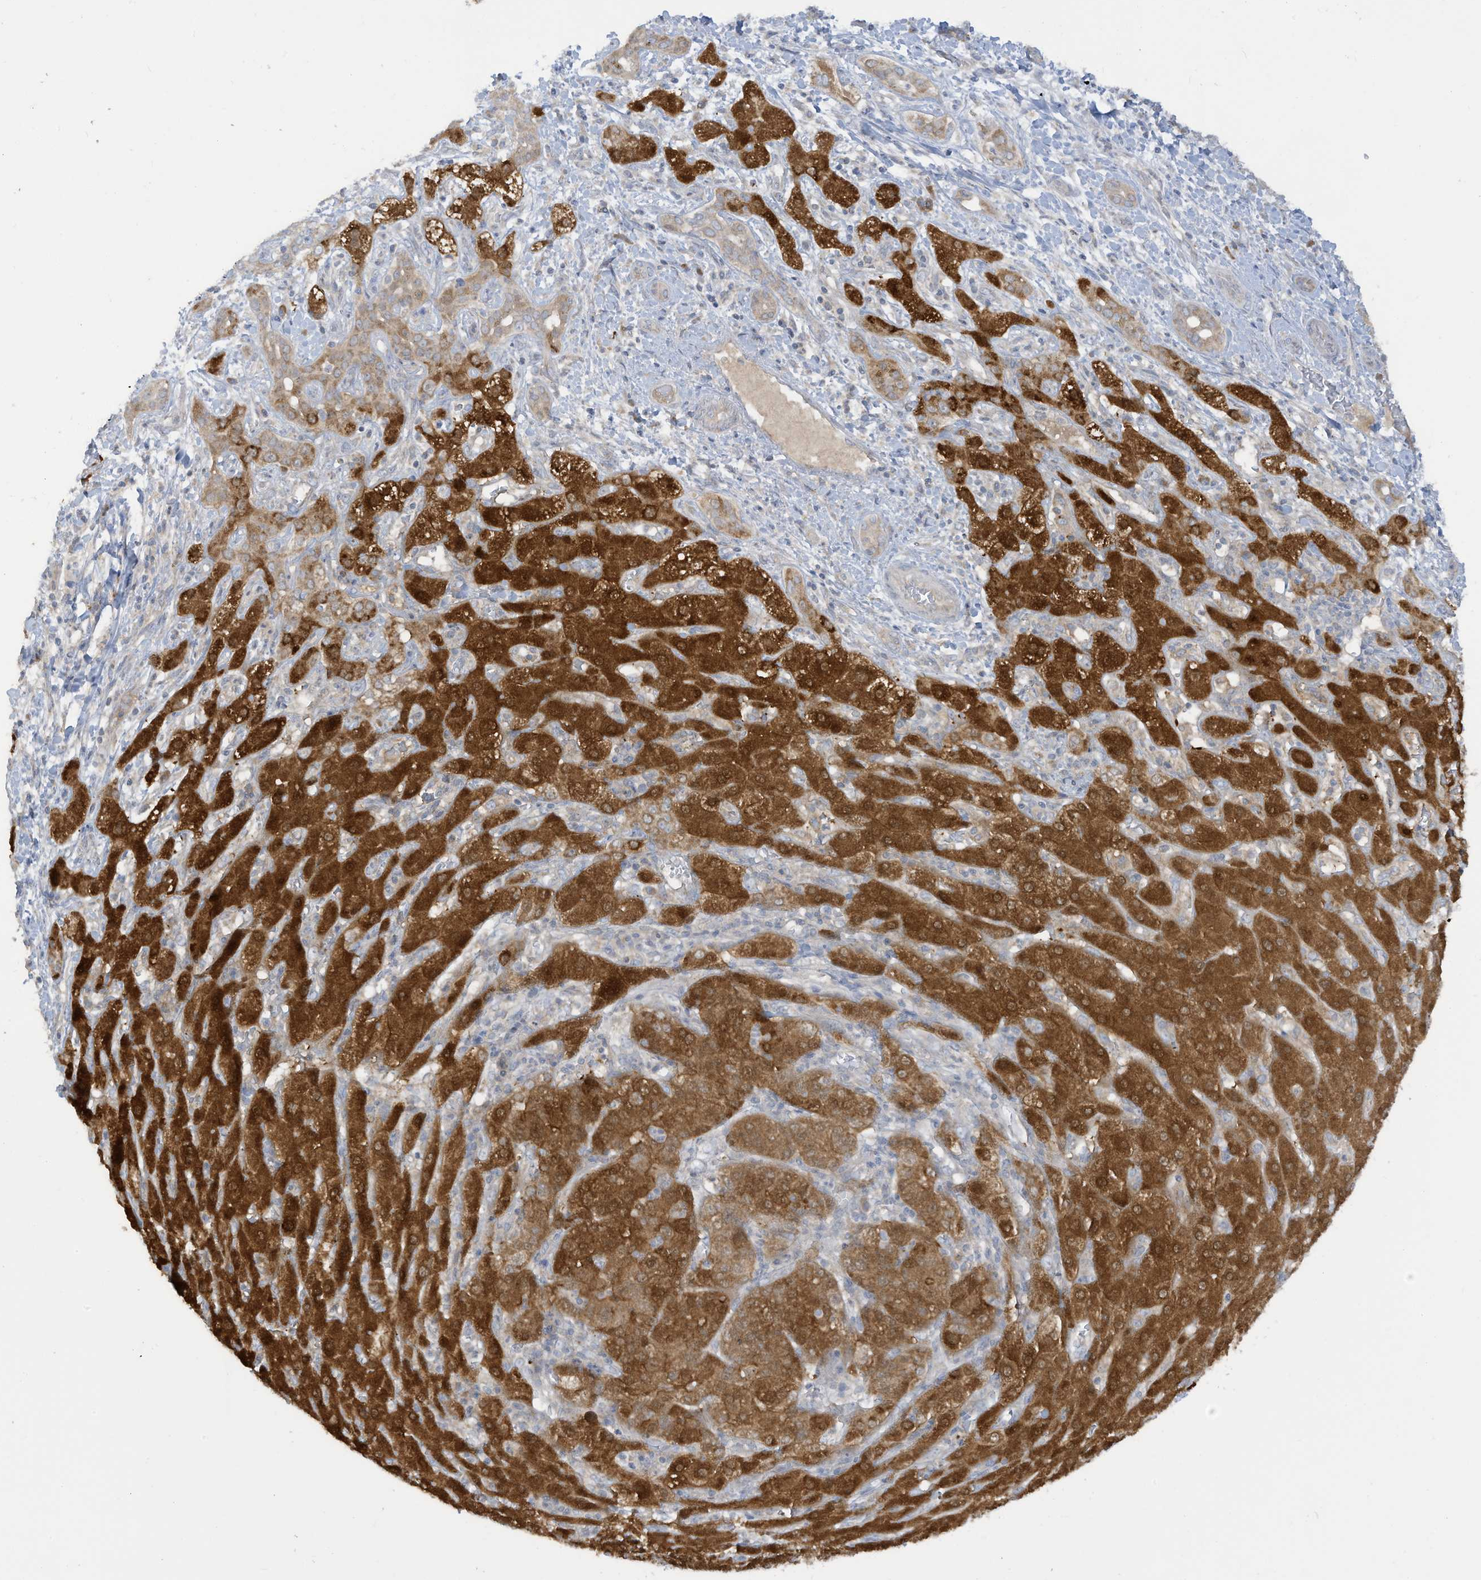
{"staining": {"intensity": "moderate", "quantity": ">75%", "location": "cytoplasmic/membranous"}, "tissue": "liver cancer", "cell_type": "Tumor cells", "image_type": "cancer", "snomed": [{"axis": "morphology", "description": "Carcinoma, Hepatocellular, NOS"}, {"axis": "topography", "description": "Liver"}], "caption": "Human liver hepatocellular carcinoma stained with a brown dye demonstrates moderate cytoplasmic/membranous positive positivity in approximately >75% of tumor cells.", "gene": "LRRN2", "patient": {"sex": "male", "age": 65}}